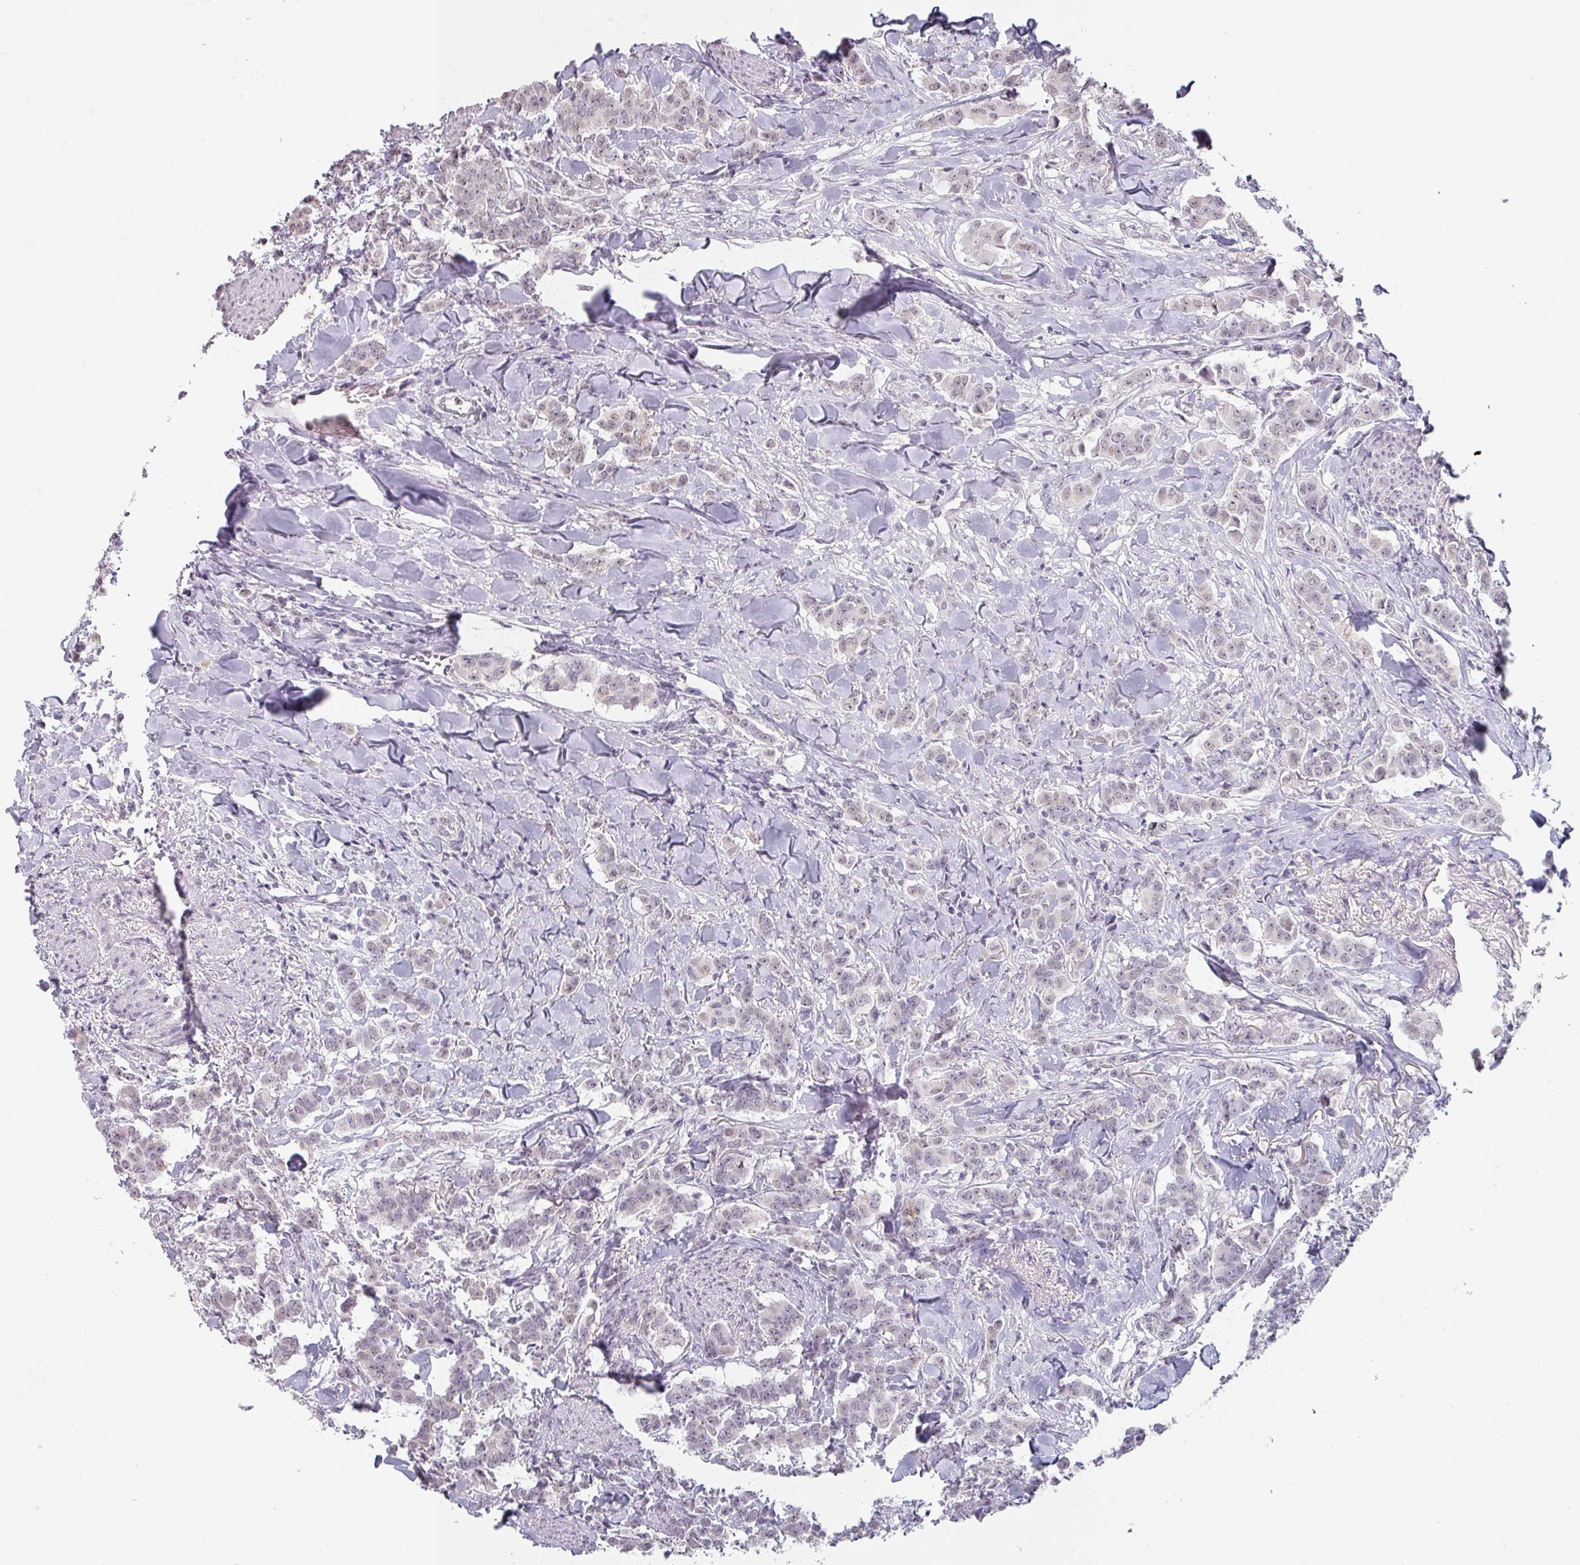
{"staining": {"intensity": "negative", "quantity": "none", "location": "none"}, "tissue": "breast cancer", "cell_type": "Tumor cells", "image_type": "cancer", "snomed": [{"axis": "morphology", "description": "Duct carcinoma"}, {"axis": "topography", "description": "Breast"}], "caption": "Tumor cells show no significant protein staining in breast cancer (infiltrating ductal carcinoma).", "gene": "SPRR1A", "patient": {"sex": "female", "age": 40}}